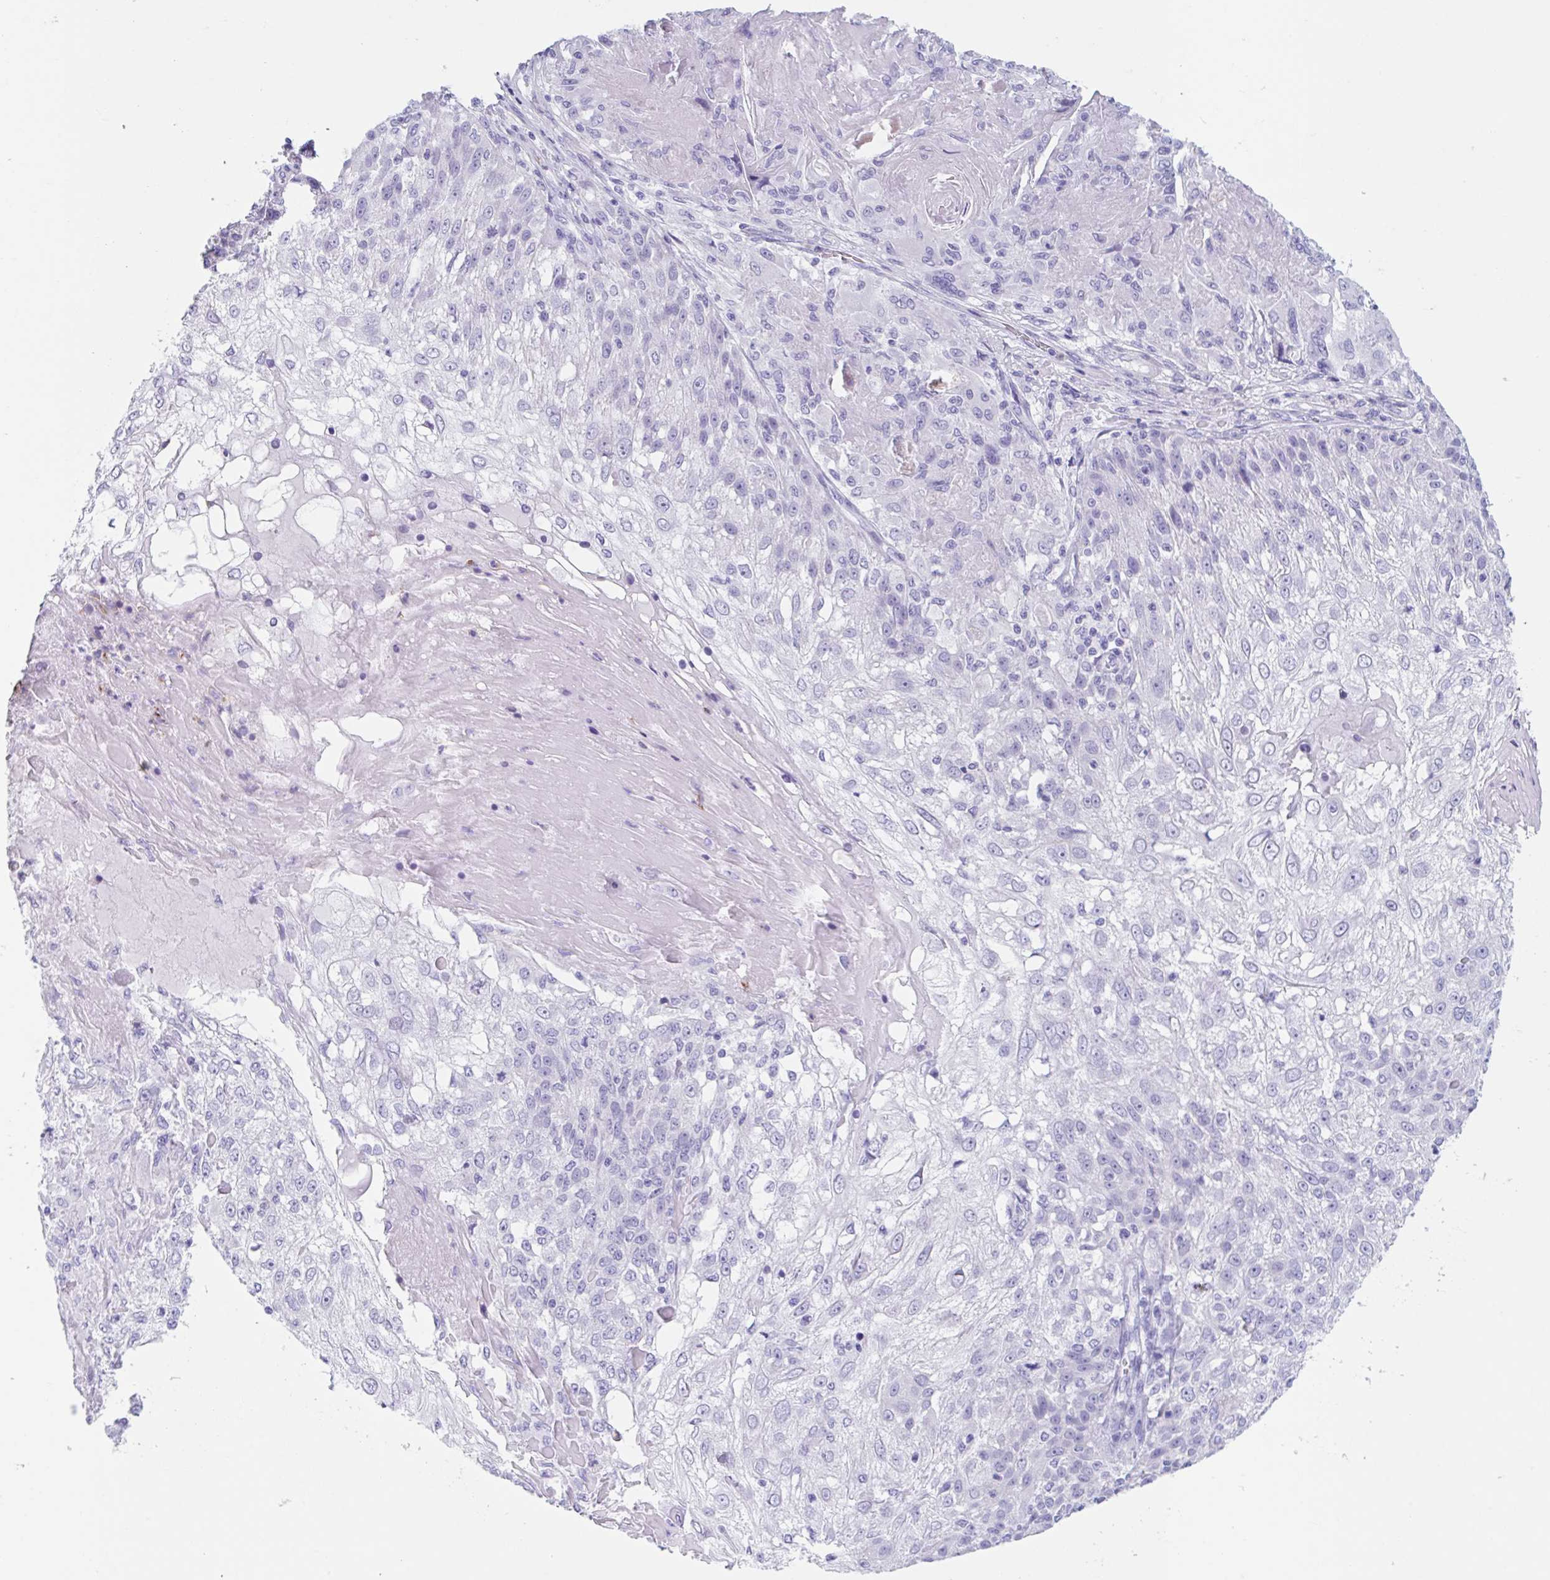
{"staining": {"intensity": "negative", "quantity": "none", "location": "none"}, "tissue": "skin cancer", "cell_type": "Tumor cells", "image_type": "cancer", "snomed": [{"axis": "morphology", "description": "Normal tissue, NOS"}, {"axis": "morphology", "description": "Squamous cell carcinoma, NOS"}, {"axis": "topography", "description": "Skin"}], "caption": "Immunohistochemistry (IHC) histopathology image of skin cancer (squamous cell carcinoma) stained for a protein (brown), which shows no expression in tumor cells.", "gene": "TAS2R41", "patient": {"sex": "female", "age": 83}}